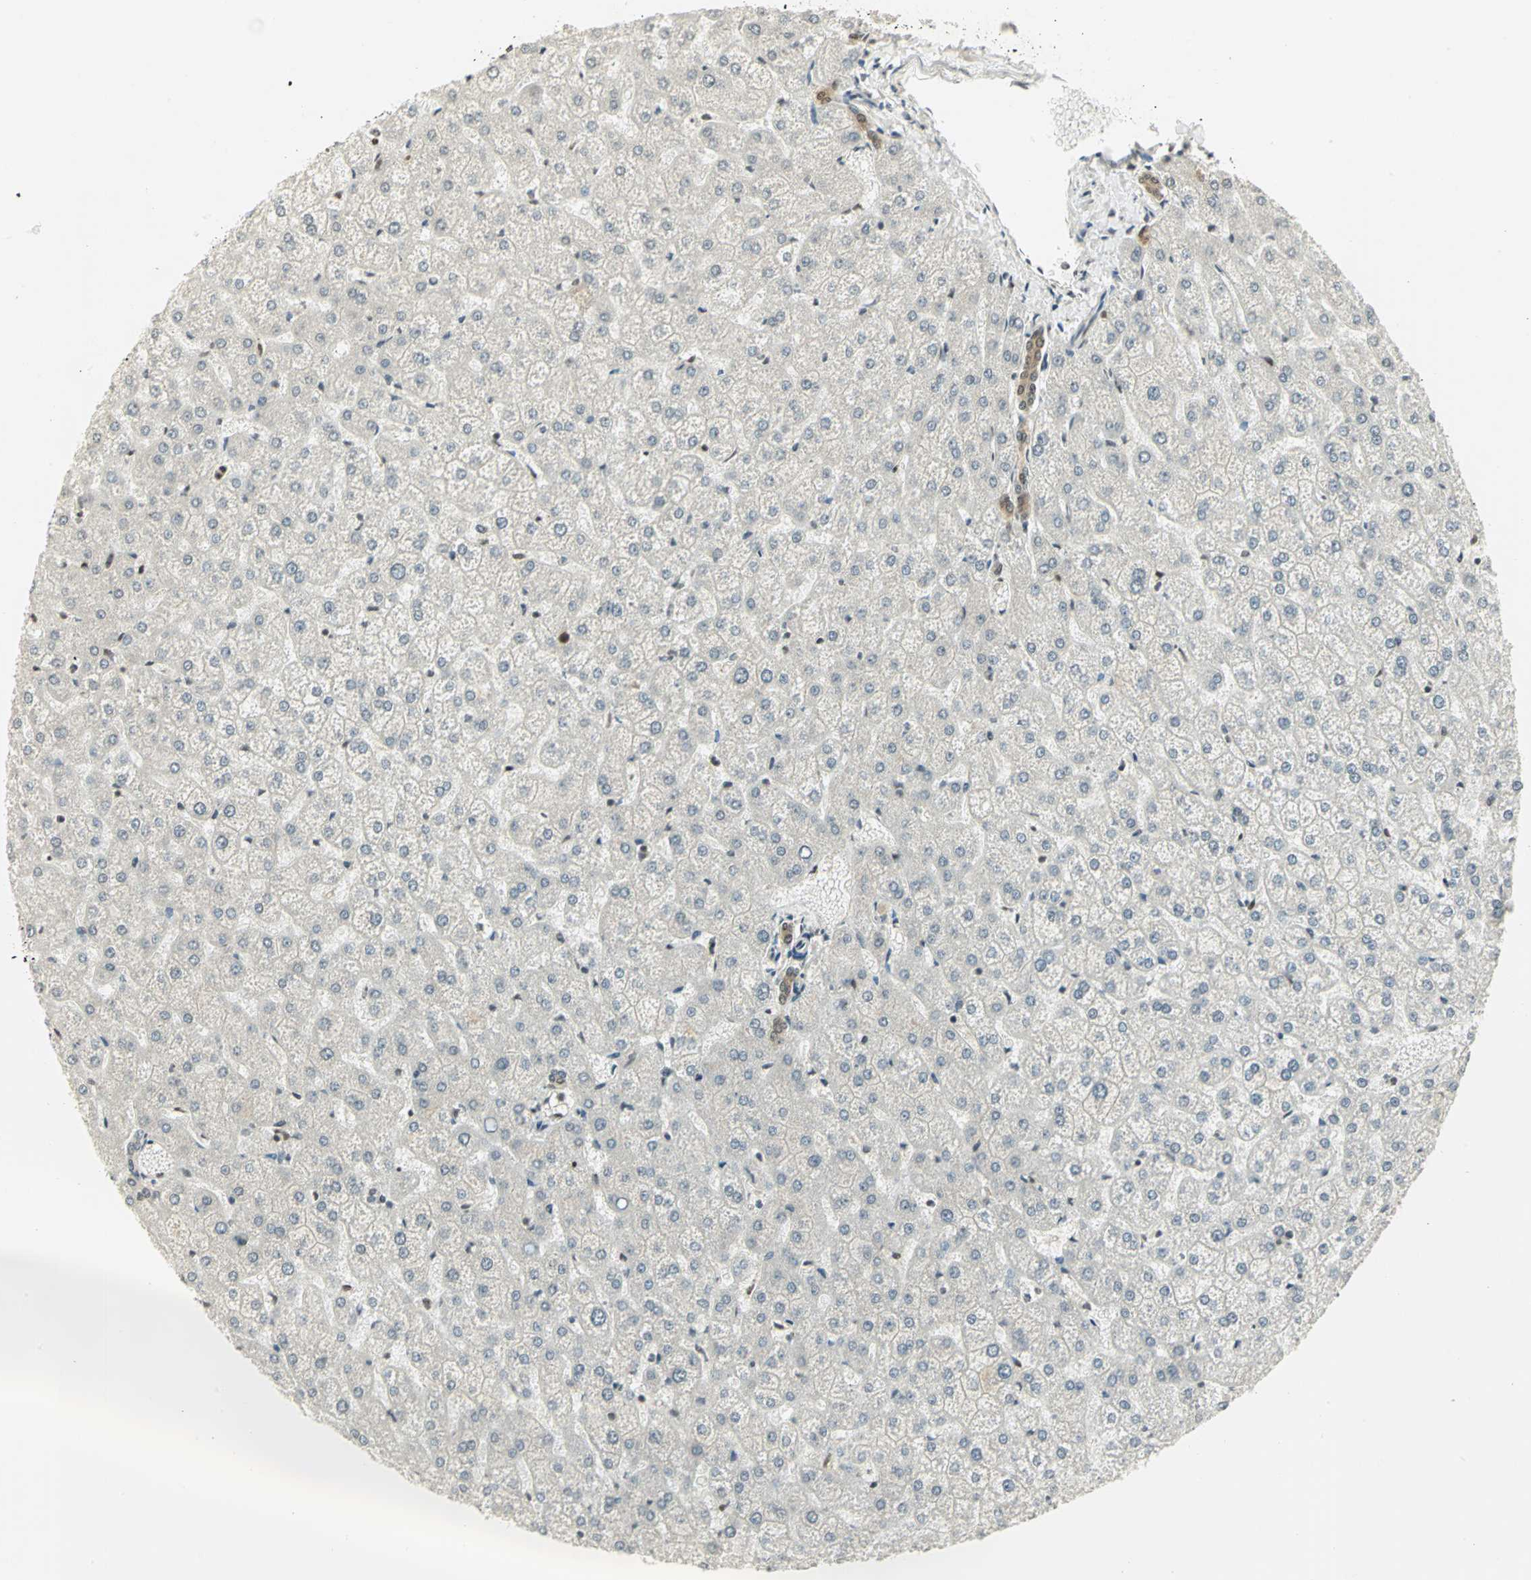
{"staining": {"intensity": "weak", "quantity": ">75%", "location": "cytoplasmic/membranous"}, "tissue": "liver", "cell_type": "Cholangiocytes", "image_type": "normal", "snomed": [{"axis": "morphology", "description": "Normal tissue, NOS"}, {"axis": "topography", "description": "Liver"}], "caption": "A high-resolution micrograph shows immunohistochemistry (IHC) staining of benign liver, which reveals weak cytoplasmic/membranous expression in about >75% of cholangiocytes.", "gene": "CDC34", "patient": {"sex": "female", "age": 32}}